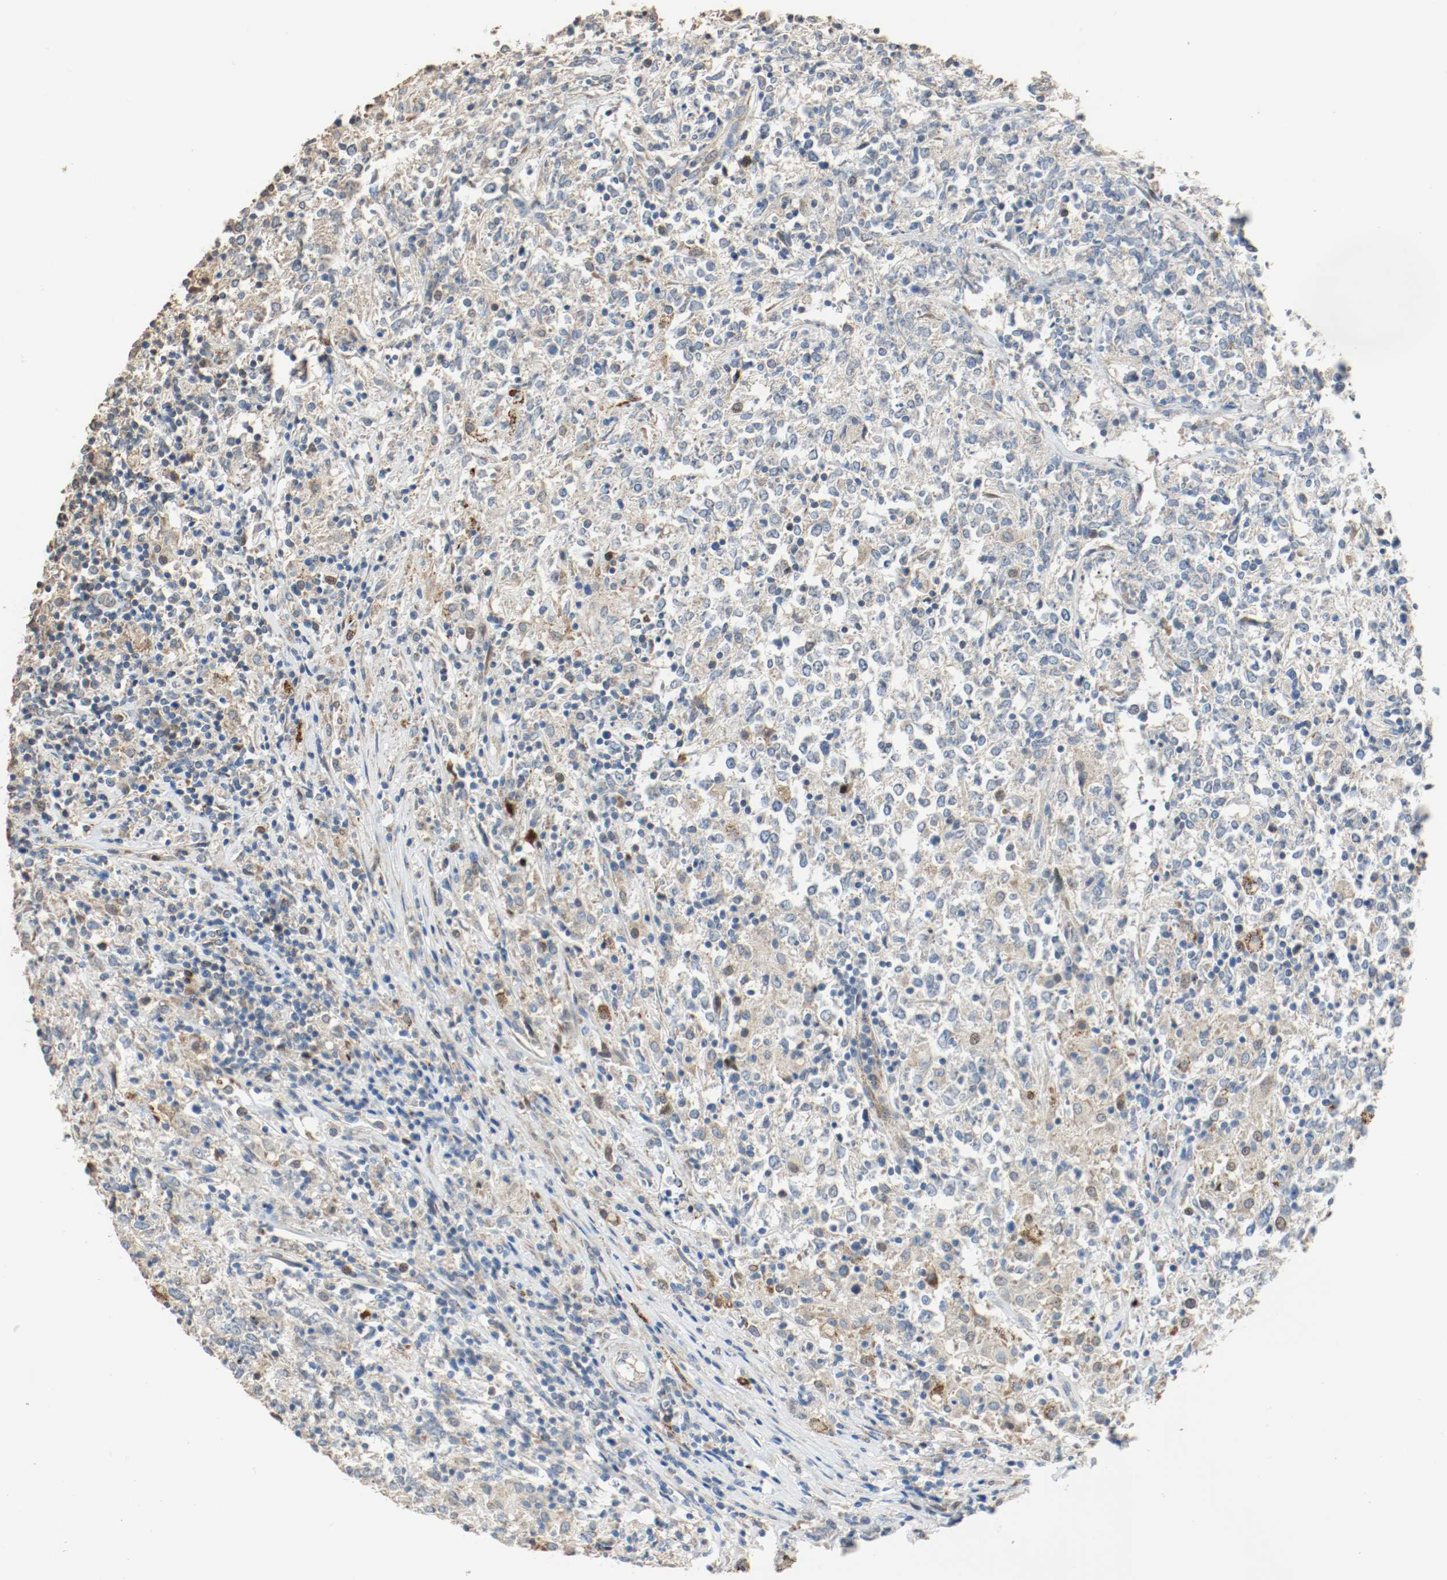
{"staining": {"intensity": "moderate", "quantity": ">75%", "location": "cytoplasmic/membranous"}, "tissue": "lymphoma", "cell_type": "Tumor cells", "image_type": "cancer", "snomed": [{"axis": "morphology", "description": "Malignant lymphoma, non-Hodgkin's type, High grade"}, {"axis": "topography", "description": "Lymph node"}], "caption": "An image of lymphoma stained for a protein reveals moderate cytoplasmic/membranous brown staining in tumor cells.", "gene": "ALDH4A1", "patient": {"sex": "female", "age": 84}}